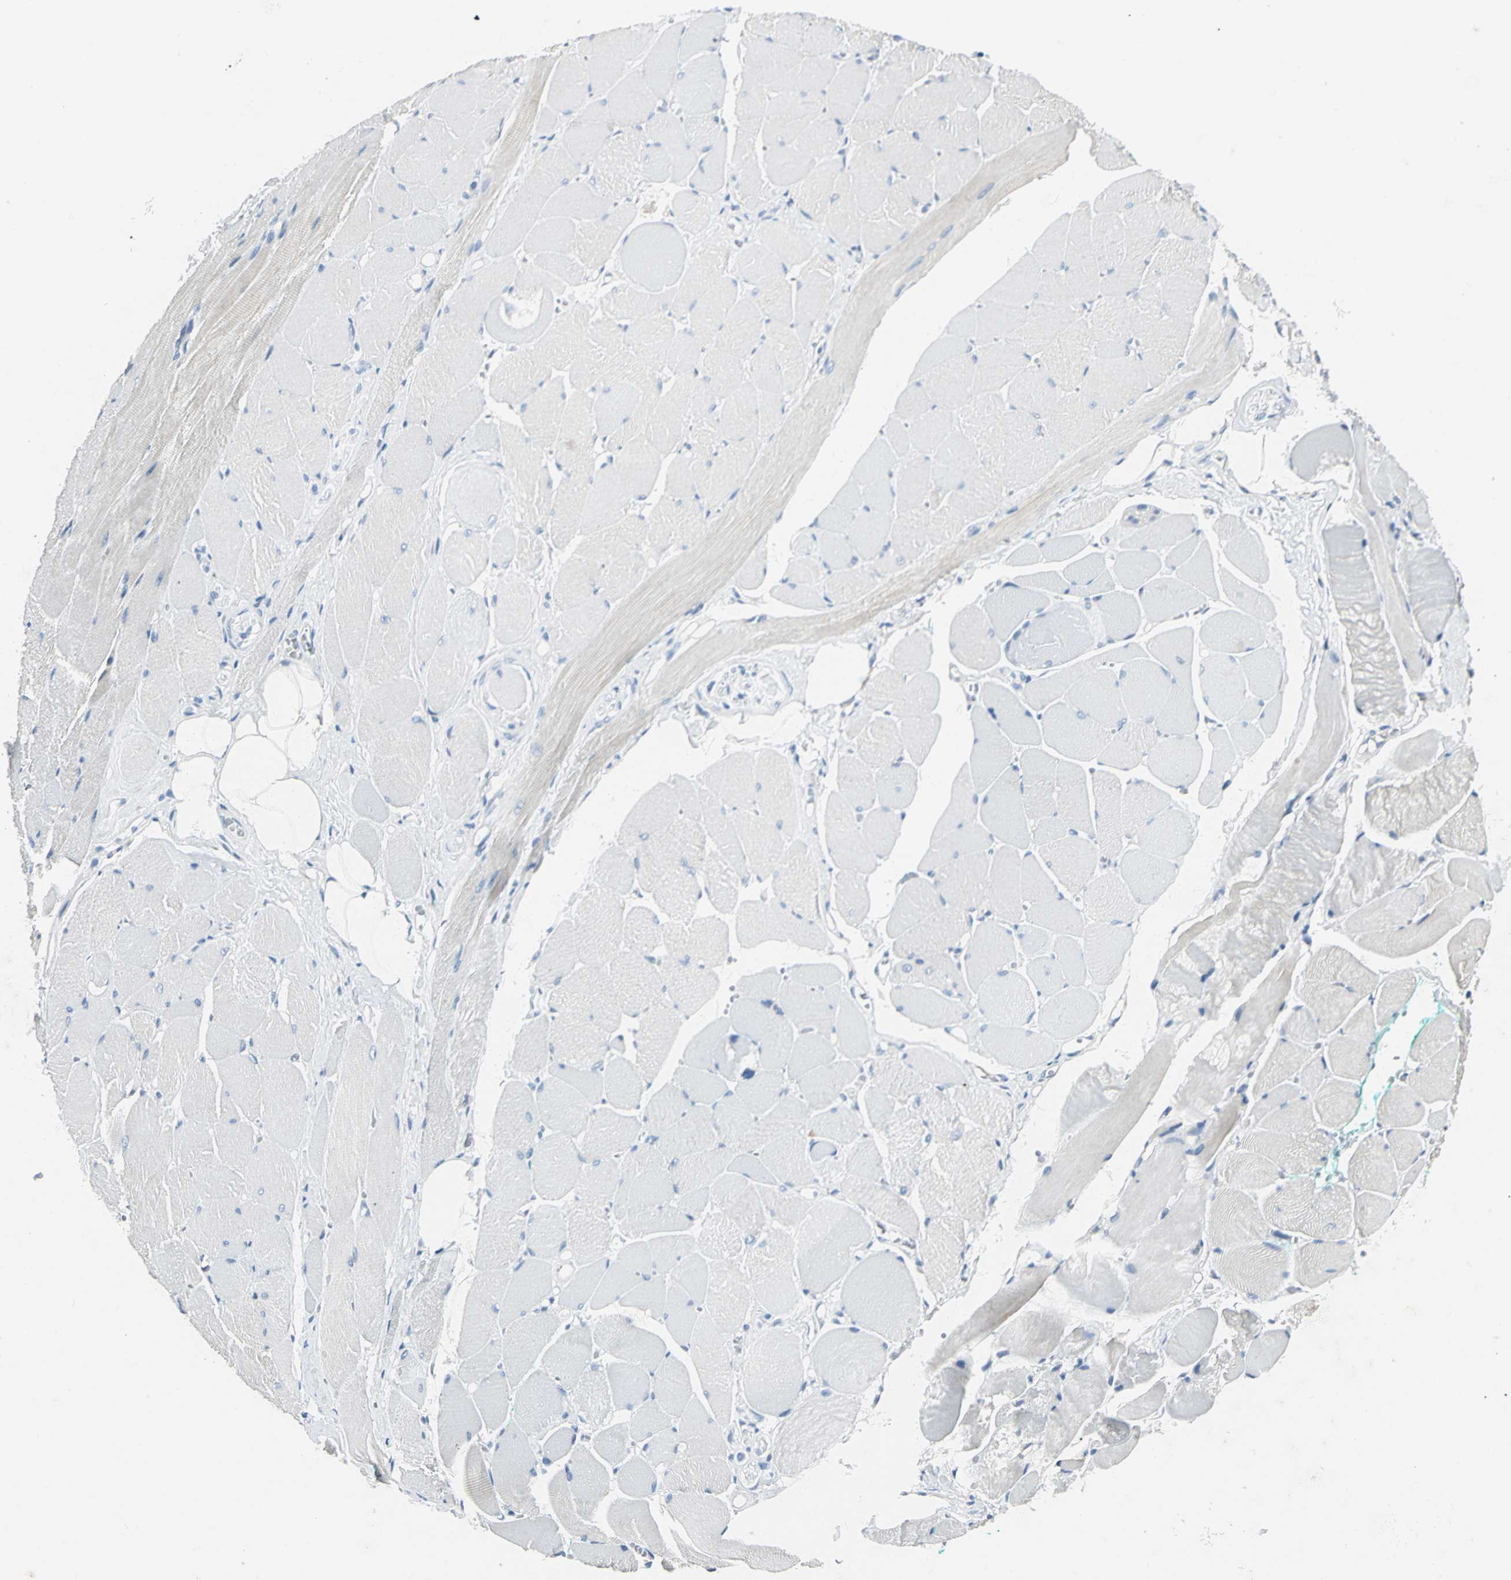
{"staining": {"intensity": "weak", "quantity": "<25%", "location": "cytoplasmic/membranous"}, "tissue": "skeletal muscle", "cell_type": "Myocytes", "image_type": "normal", "snomed": [{"axis": "morphology", "description": "Normal tissue, NOS"}, {"axis": "topography", "description": "Skeletal muscle"}, {"axis": "topography", "description": "Peripheral nerve tissue"}], "caption": "Myocytes show no significant expression in unremarkable skeletal muscle.", "gene": "B3GNT2", "patient": {"sex": "female", "age": 84}}